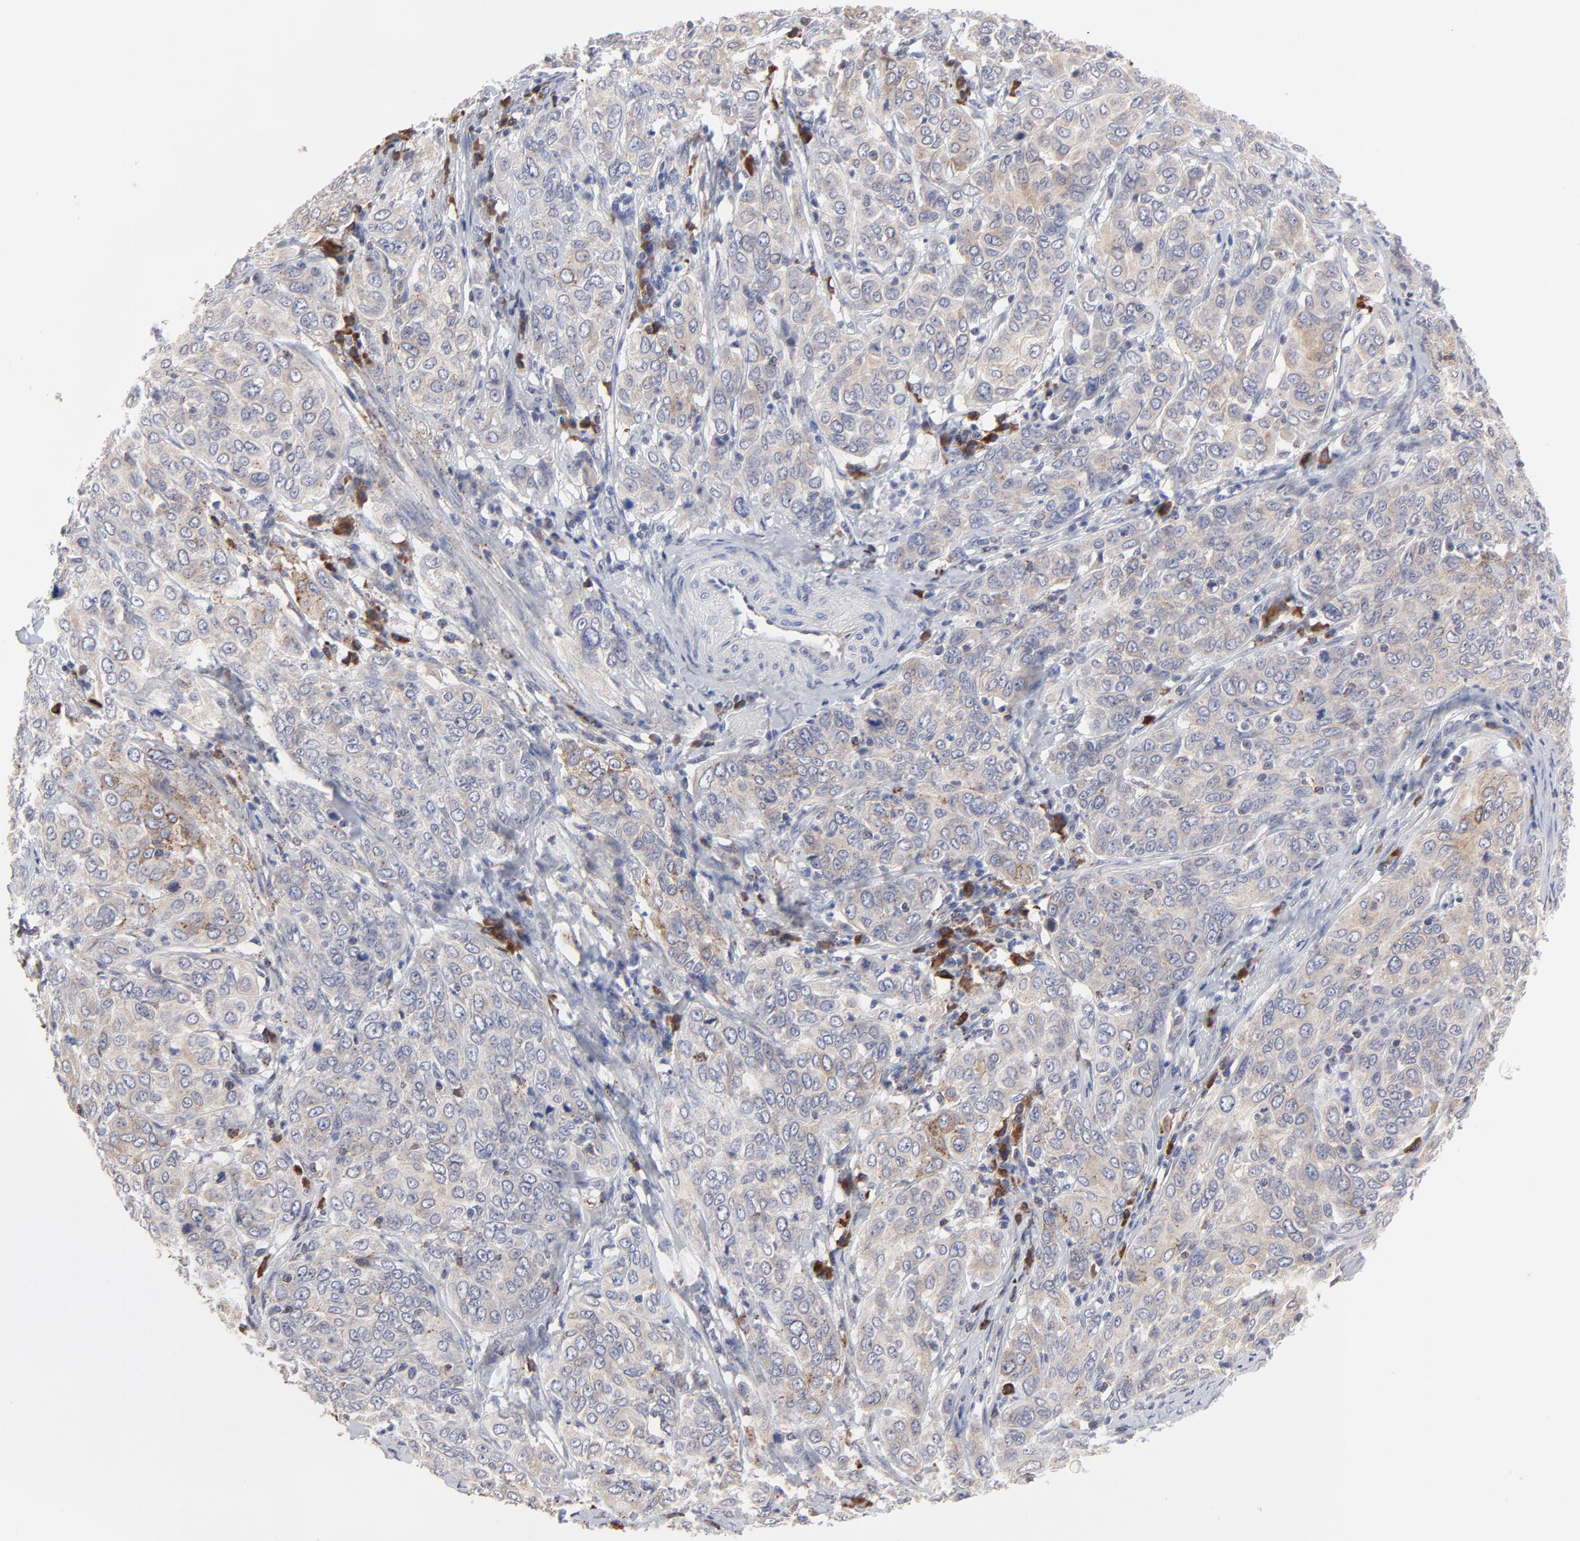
{"staining": {"intensity": "weak", "quantity": ">75%", "location": "cytoplasmic/membranous"}, "tissue": "cervical cancer", "cell_type": "Tumor cells", "image_type": "cancer", "snomed": [{"axis": "morphology", "description": "Squamous cell carcinoma, NOS"}, {"axis": "topography", "description": "Cervix"}], "caption": "Immunohistochemistry (IHC) of human cervical cancer (squamous cell carcinoma) shows low levels of weak cytoplasmic/membranous expression in about >75% of tumor cells.", "gene": "TRIM22", "patient": {"sex": "female", "age": 38}}